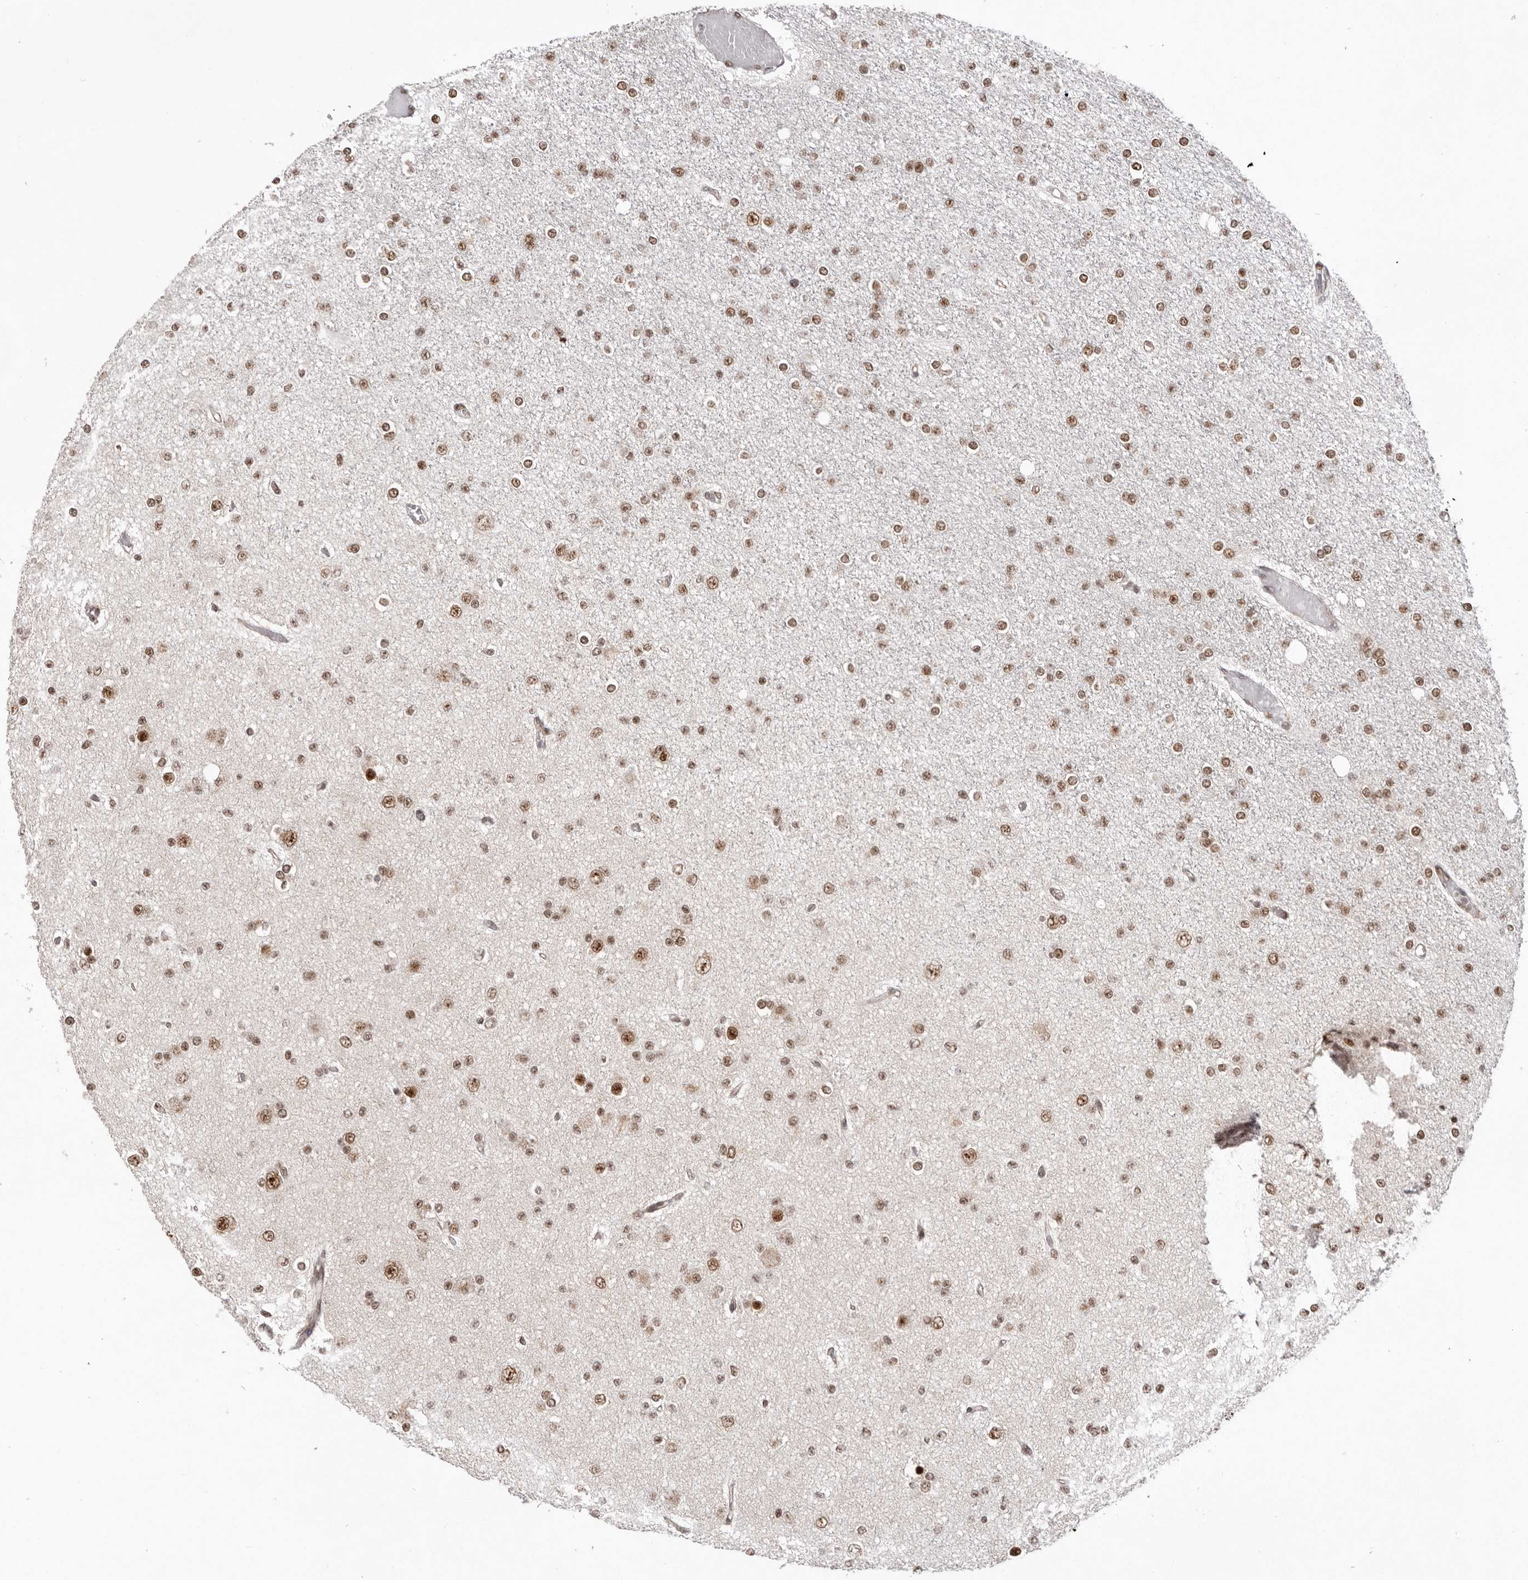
{"staining": {"intensity": "moderate", "quantity": ">75%", "location": "nuclear"}, "tissue": "glioma", "cell_type": "Tumor cells", "image_type": "cancer", "snomed": [{"axis": "morphology", "description": "Glioma, malignant, Low grade"}, {"axis": "topography", "description": "Brain"}], "caption": "High-magnification brightfield microscopy of glioma stained with DAB (brown) and counterstained with hematoxylin (blue). tumor cells exhibit moderate nuclear positivity is identified in approximately>75% of cells. (DAB (3,3'-diaminobenzidine) = brown stain, brightfield microscopy at high magnification).", "gene": "CHTOP", "patient": {"sex": "female", "age": 22}}